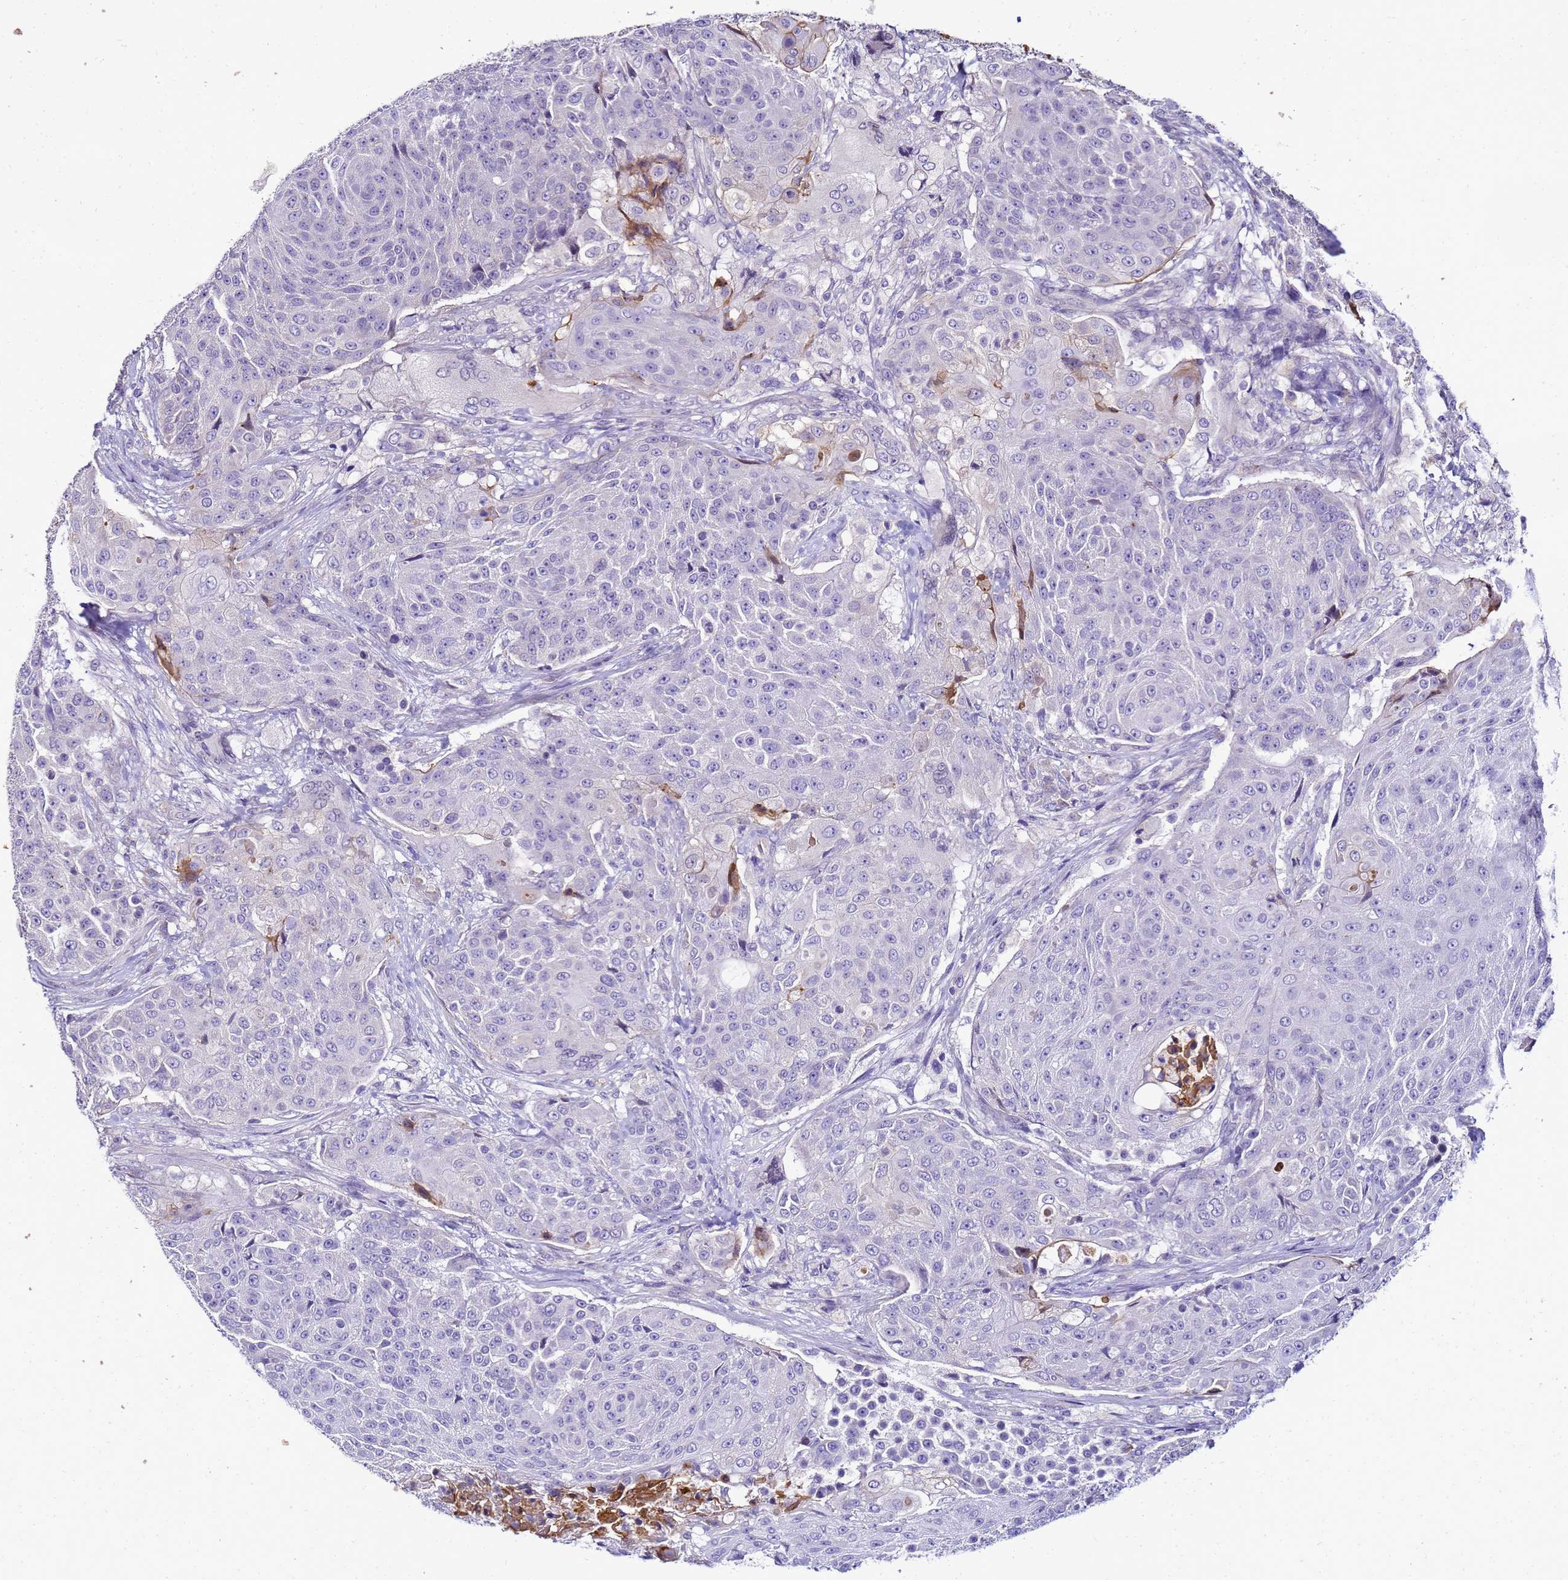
{"staining": {"intensity": "negative", "quantity": "none", "location": "none"}, "tissue": "urothelial cancer", "cell_type": "Tumor cells", "image_type": "cancer", "snomed": [{"axis": "morphology", "description": "Urothelial carcinoma, High grade"}, {"axis": "topography", "description": "Urinary bladder"}], "caption": "This is a histopathology image of IHC staining of urothelial cancer, which shows no positivity in tumor cells. The staining was performed using DAB to visualize the protein expression in brown, while the nuclei were stained in blue with hematoxylin (Magnification: 20x).", "gene": "FAM166B", "patient": {"sex": "female", "age": 63}}